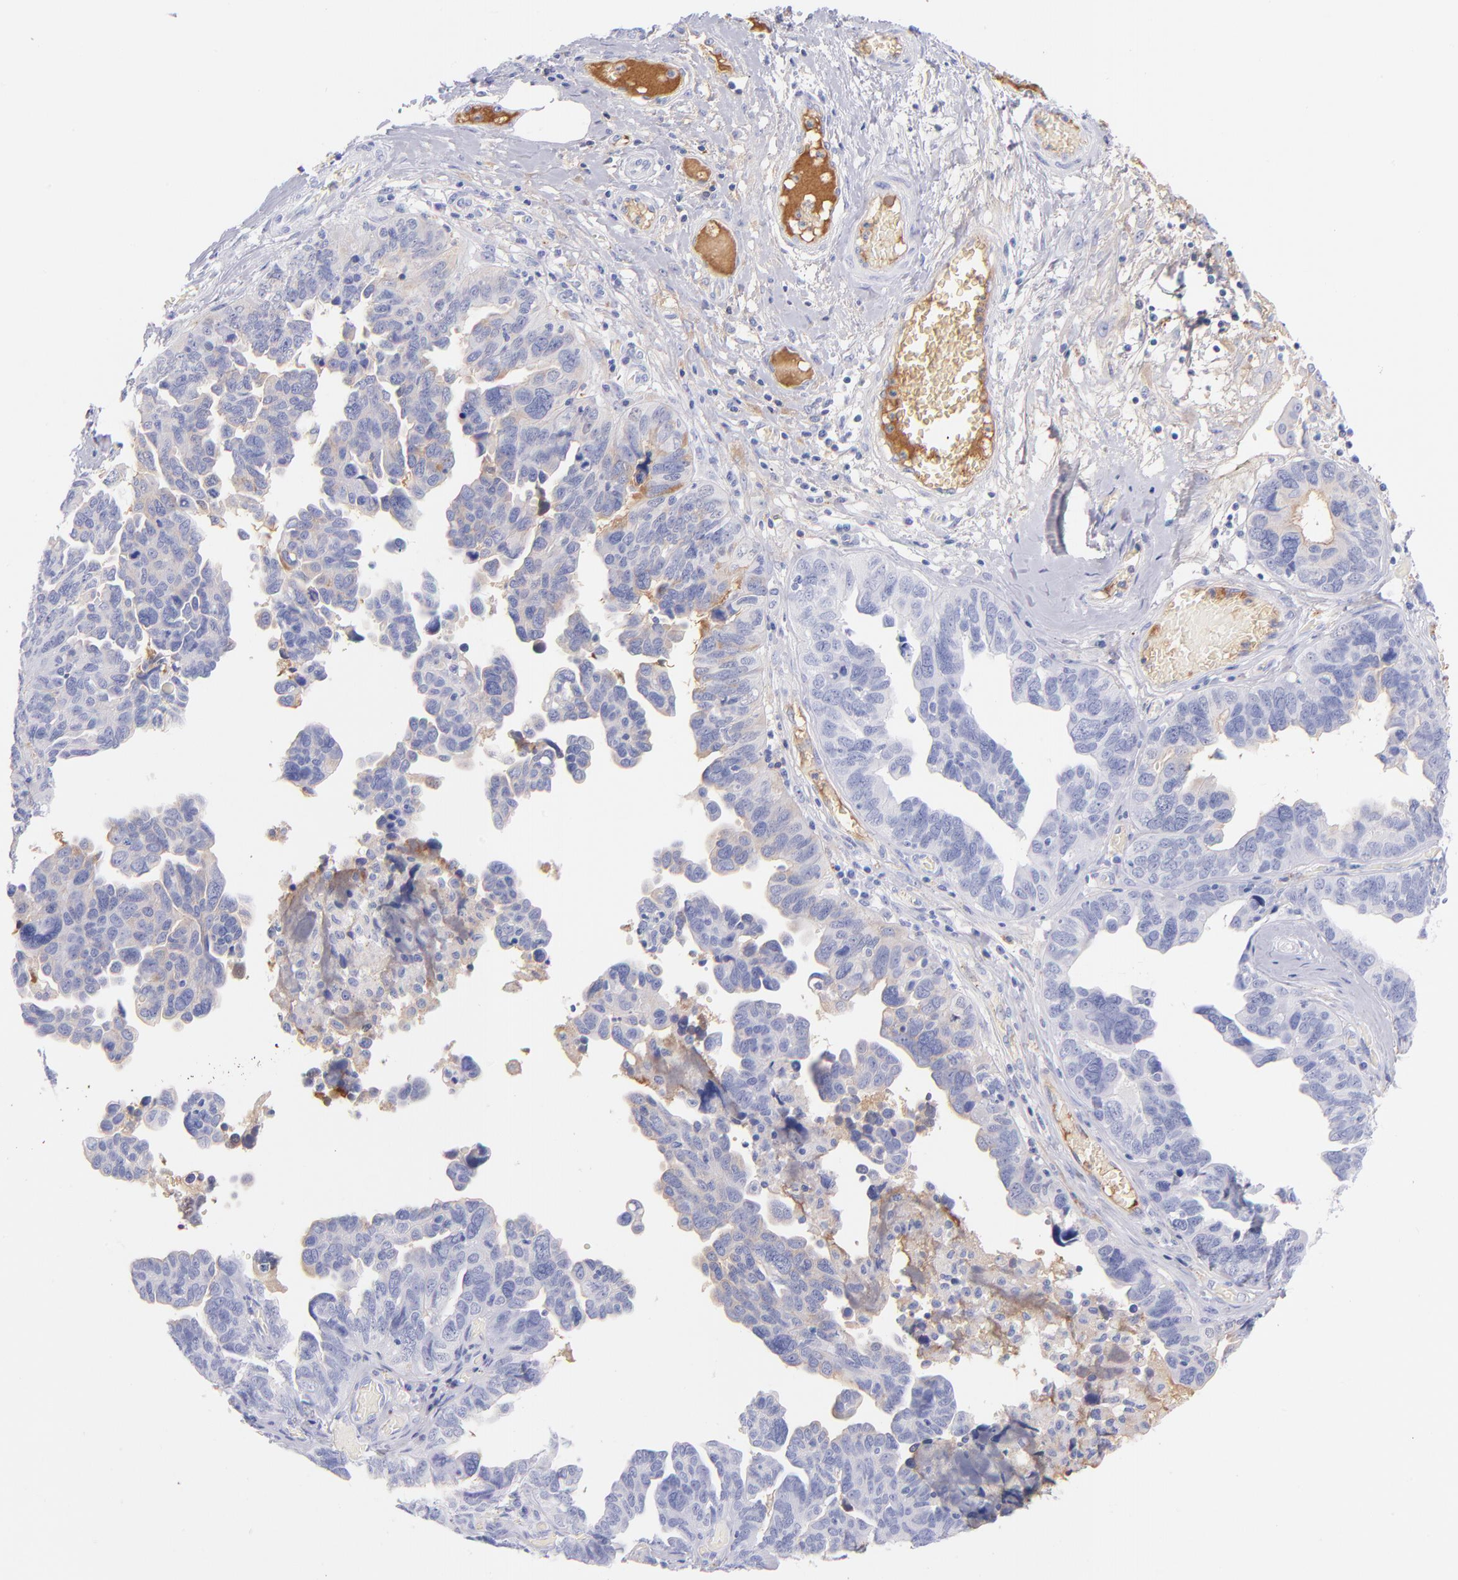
{"staining": {"intensity": "negative", "quantity": "none", "location": "none"}, "tissue": "ovarian cancer", "cell_type": "Tumor cells", "image_type": "cancer", "snomed": [{"axis": "morphology", "description": "Cystadenocarcinoma, serous, NOS"}, {"axis": "topography", "description": "Ovary"}], "caption": "IHC micrograph of neoplastic tissue: human serous cystadenocarcinoma (ovarian) stained with DAB (3,3'-diaminobenzidine) demonstrates no significant protein positivity in tumor cells. (Brightfield microscopy of DAB immunohistochemistry (IHC) at high magnification).", "gene": "HP", "patient": {"sex": "female", "age": 64}}